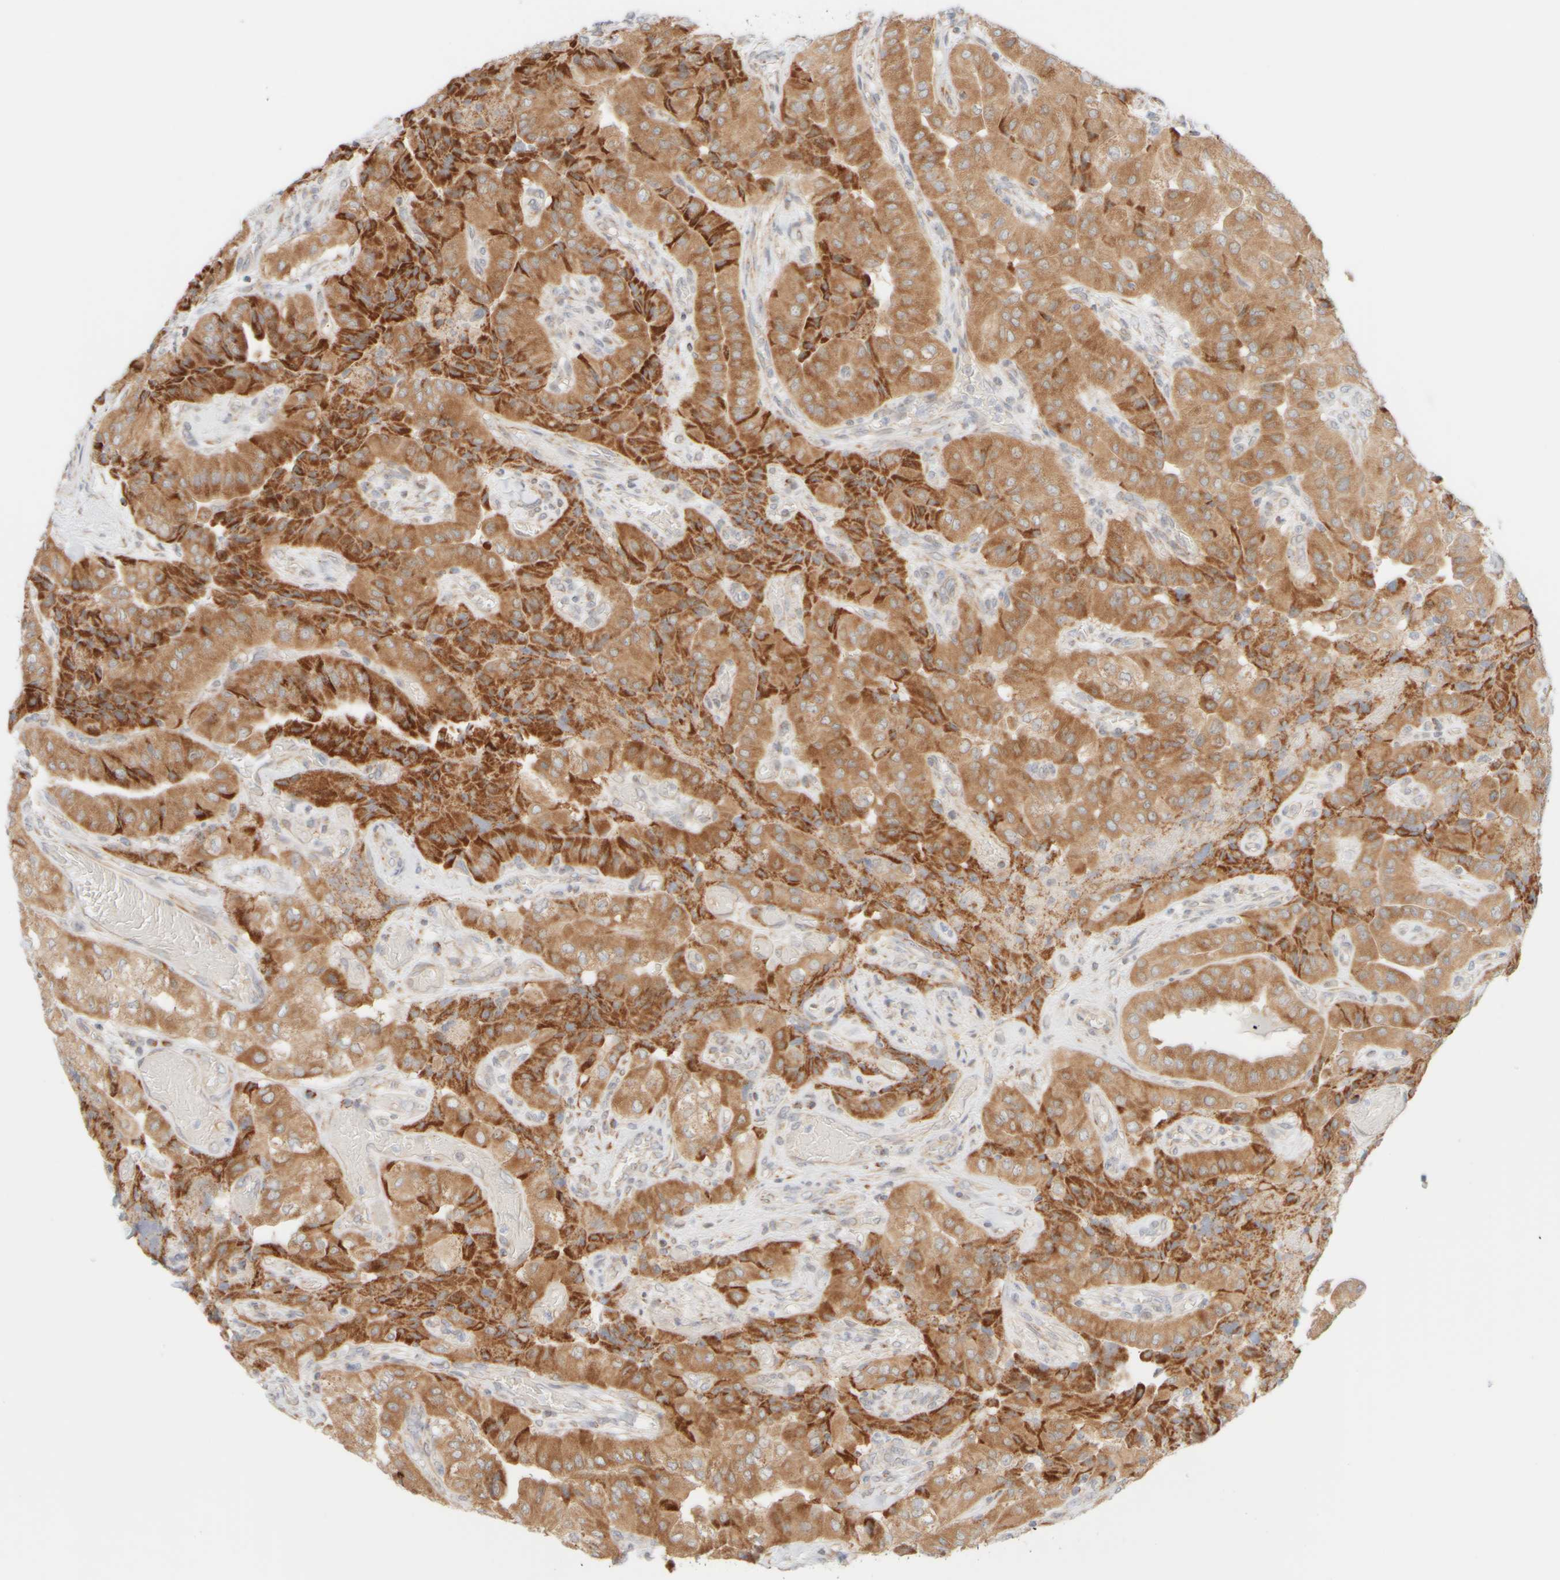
{"staining": {"intensity": "moderate", "quantity": ">75%", "location": "cytoplasmic/membranous"}, "tissue": "thyroid cancer", "cell_type": "Tumor cells", "image_type": "cancer", "snomed": [{"axis": "morphology", "description": "Papillary adenocarcinoma, NOS"}, {"axis": "topography", "description": "Thyroid gland"}], "caption": "Thyroid papillary adenocarcinoma stained with a protein marker demonstrates moderate staining in tumor cells.", "gene": "PPM1K", "patient": {"sex": "female", "age": 59}}